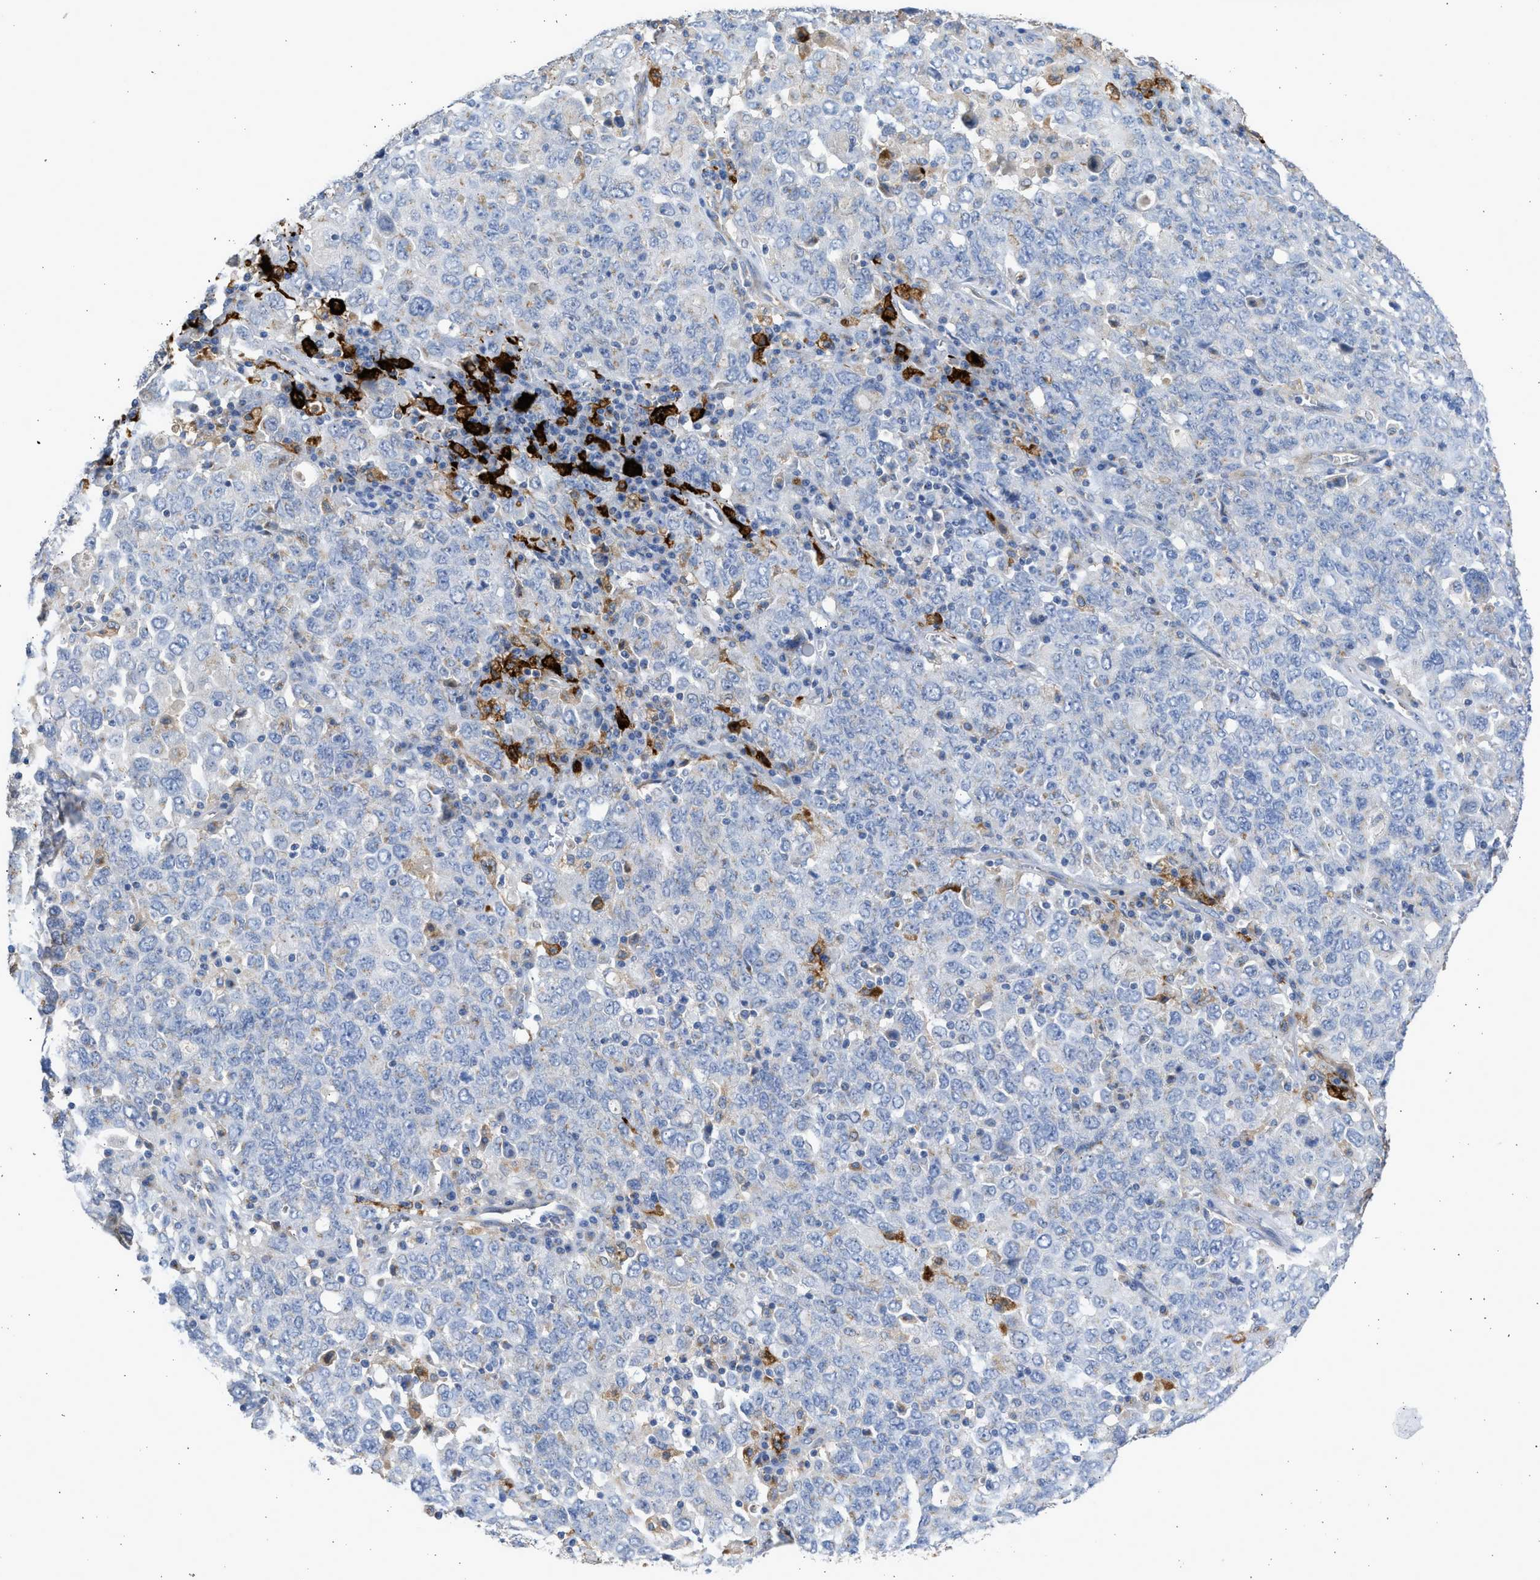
{"staining": {"intensity": "negative", "quantity": "none", "location": "none"}, "tissue": "ovarian cancer", "cell_type": "Tumor cells", "image_type": "cancer", "snomed": [{"axis": "morphology", "description": "Carcinoma, endometroid"}, {"axis": "topography", "description": "Ovary"}], "caption": "Immunohistochemical staining of human endometroid carcinoma (ovarian) exhibits no significant positivity in tumor cells.", "gene": "IPO8", "patient": {"sex": "female", "age": 62}}